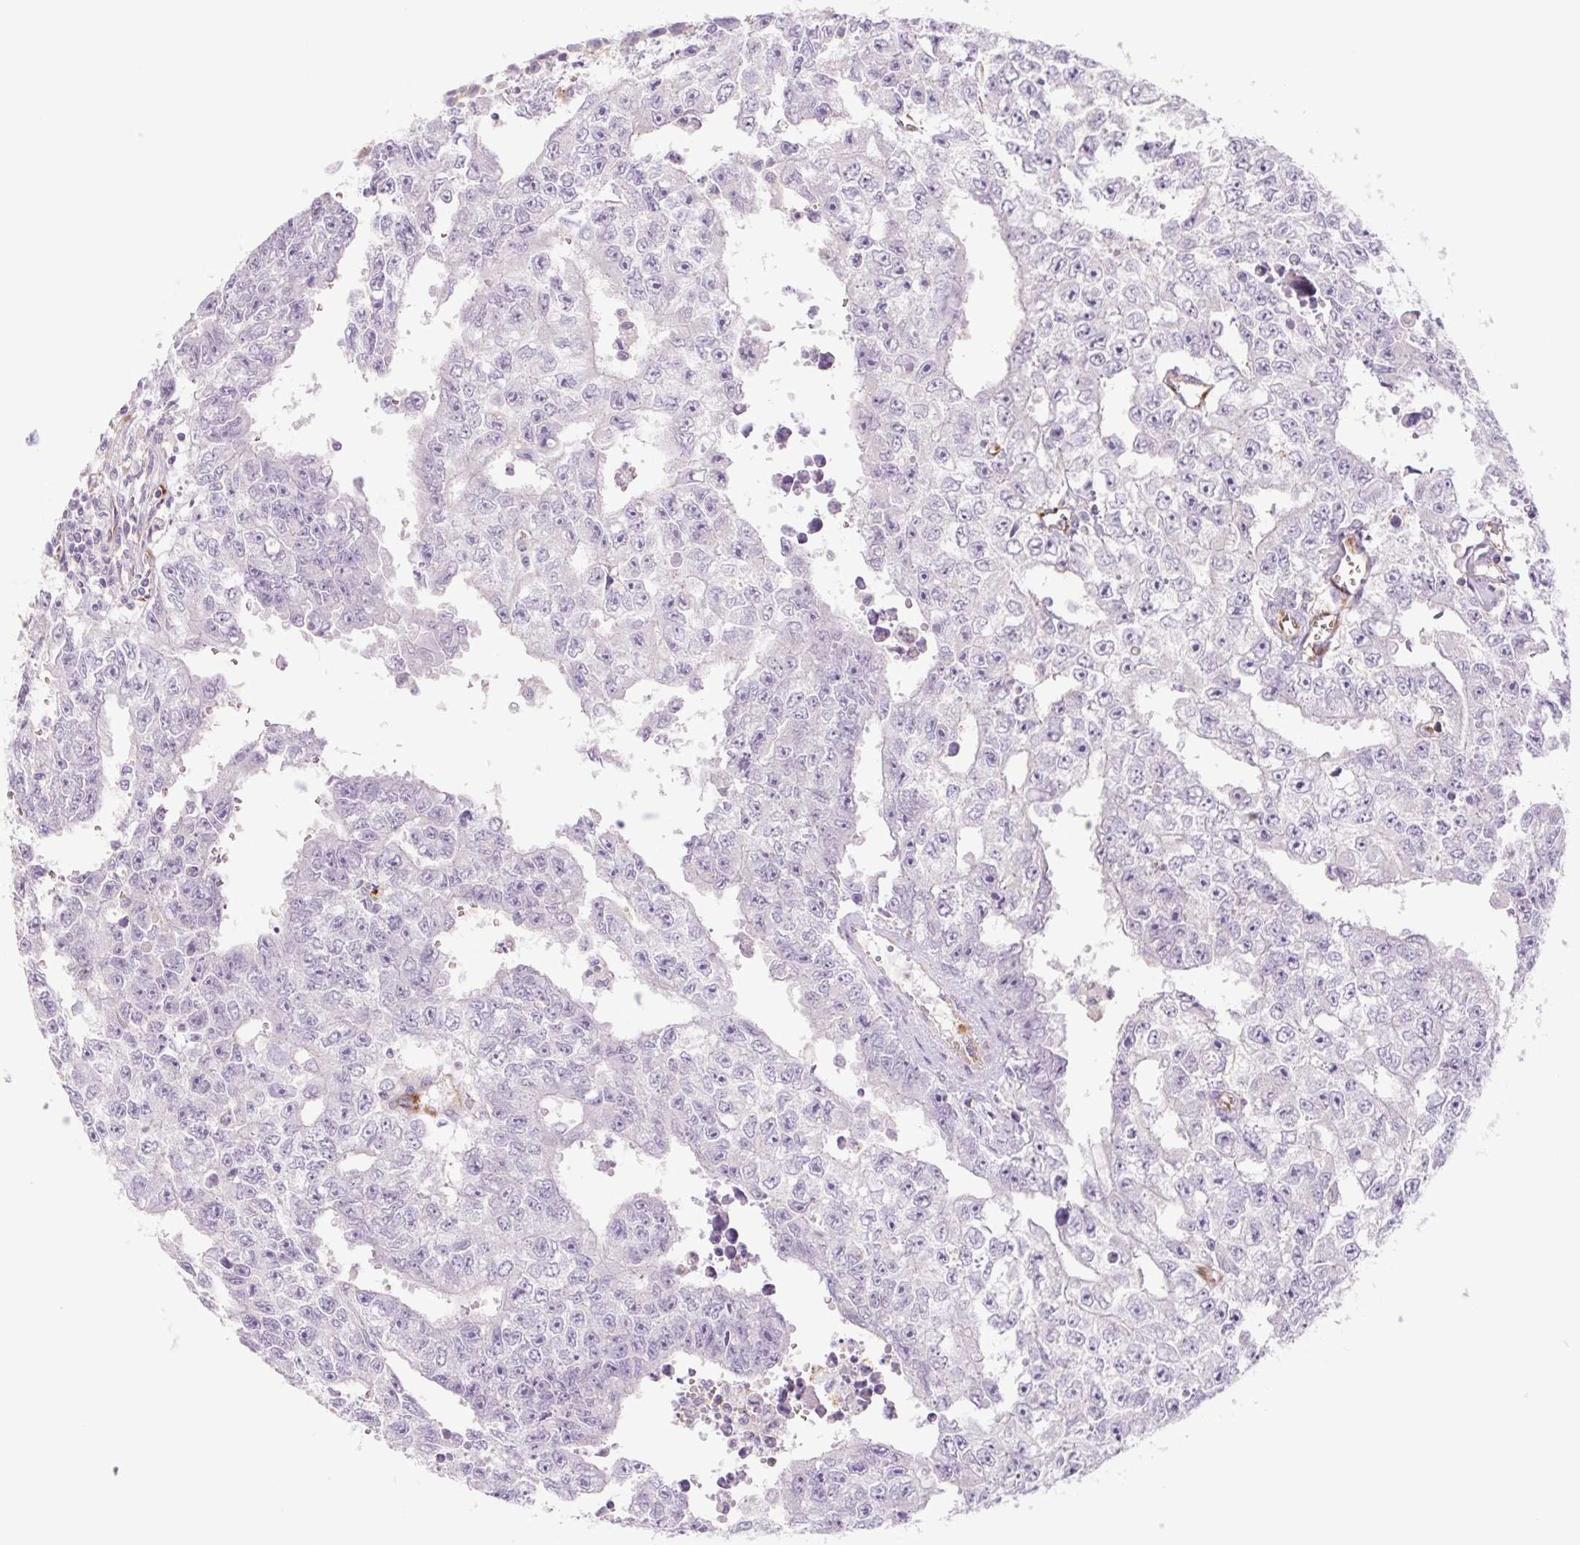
{"staining": {"intensity": "negative", "quantity": "none", "location": "none"}, "tissue": "testis cancer", "cell_type": "Tumor cells", "image_type": "cancer", "snomed": [{"axis": "morphology", "description": "Carcinoma, Embryonal, NOS"}, {"axis": "morphology", "description": "Teratoma, malignant, NOS"}, {"axis": "topography", "description": "Testis"}], "caption": "Human testis teratoma (malignant) stained for a protein using immunohistochemistry (IHC) displays no expression in tumor cells.", "gene": "IGFL3", "patient": {"sex": "male", "age": 24}}